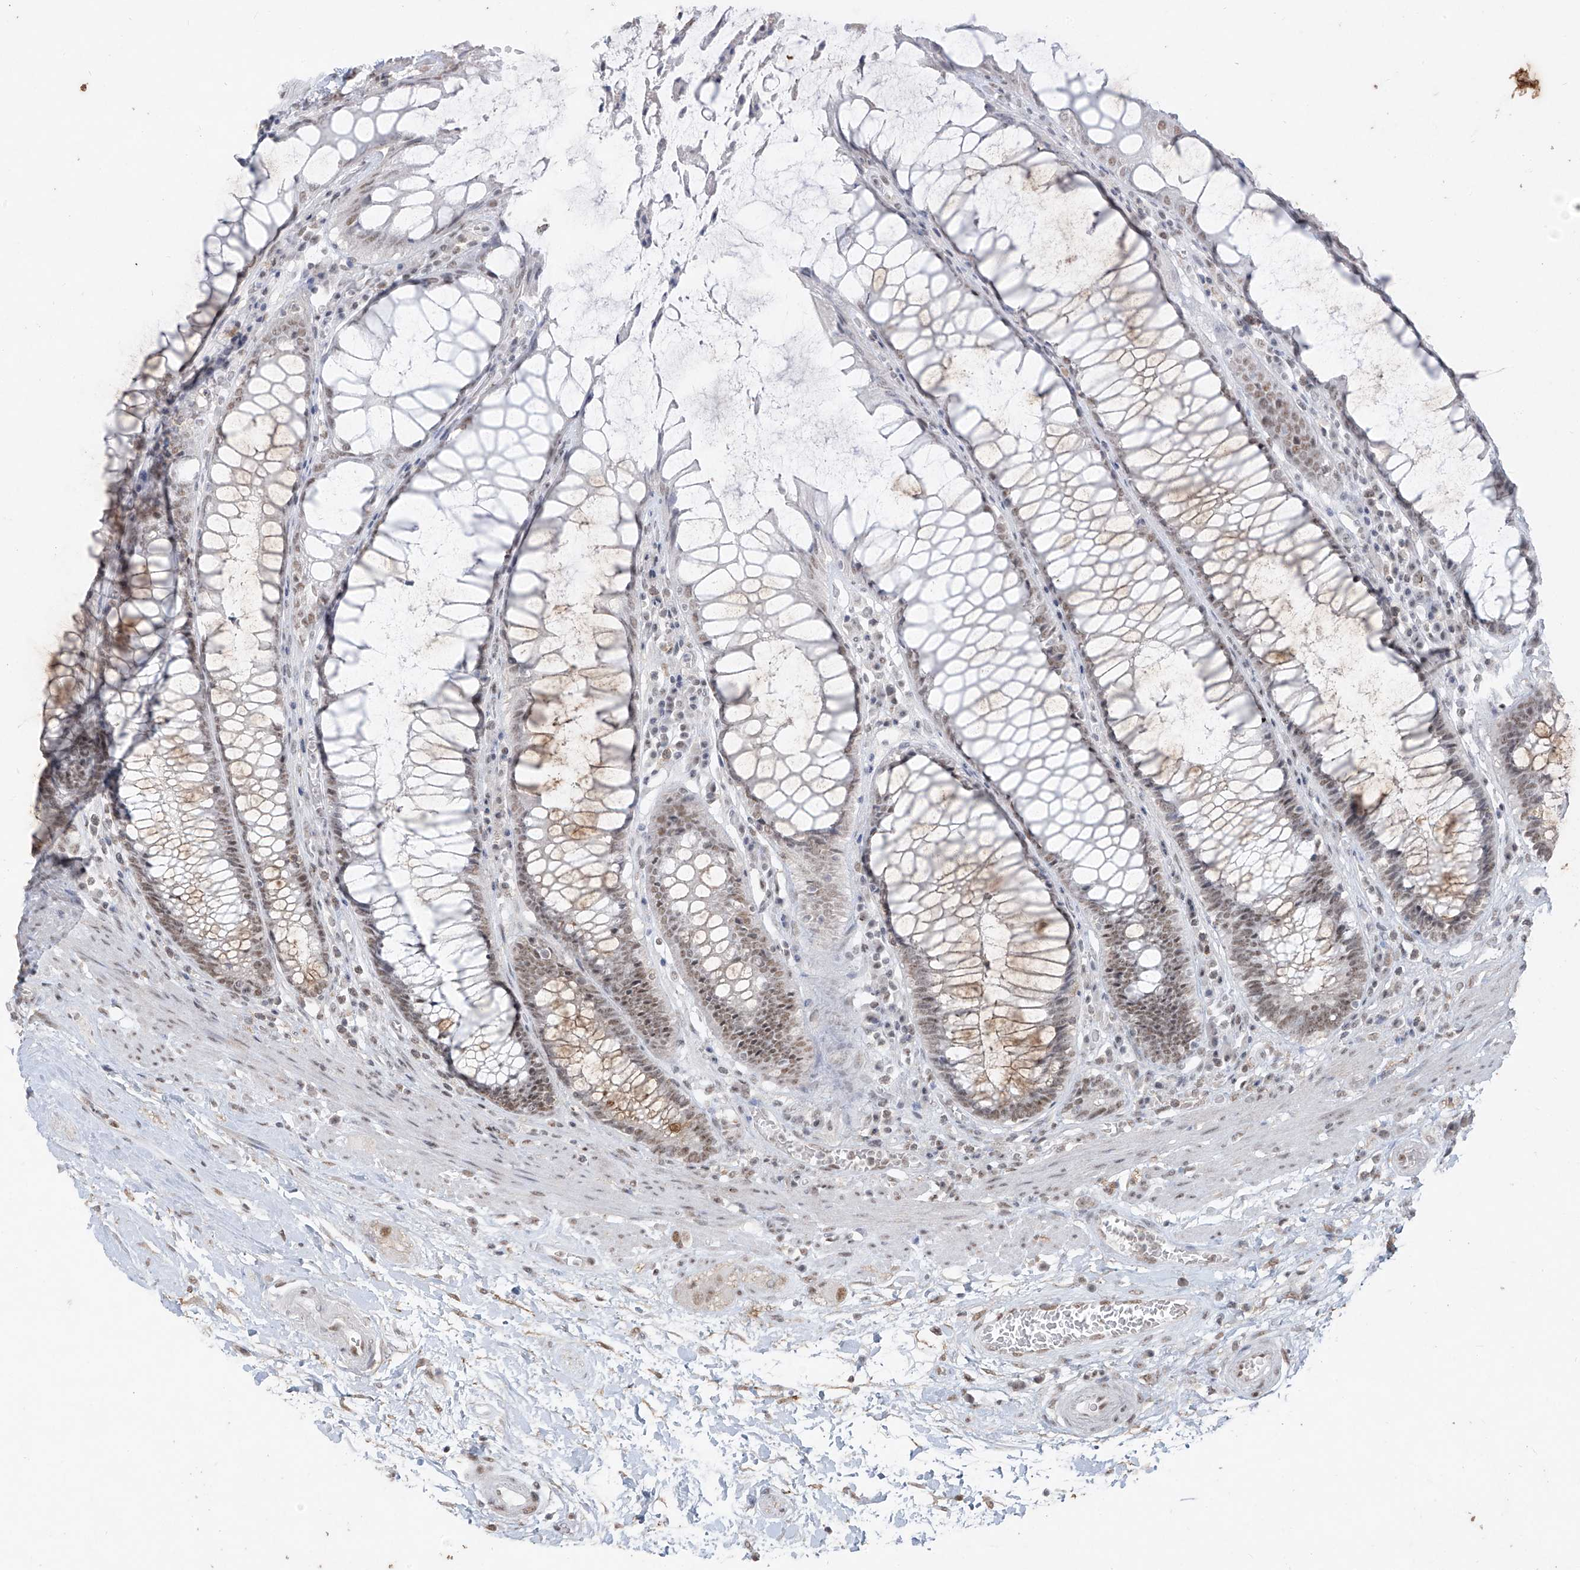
{"staining": {"intensity": "weak", "quantity": "25%-75%", "location": "cytoplasmic/membranous,nuclear"}, "tissue": "rectum", "cell_type": "Glandular cells", "image_type": "normal", "snomed": [{"axis": "morphology", "description": "Normal tissue, NOS"}, {"axis": "topography", "description": "Rectum"}], "caption": "Protein positivity by IHC displays weak cytoplasmic/membranous,nuclear expression in about 25%-75% of glandular cells in benign rectum.", "gene": "TFEC", "patient": {"sex": "male", "age": 64}}